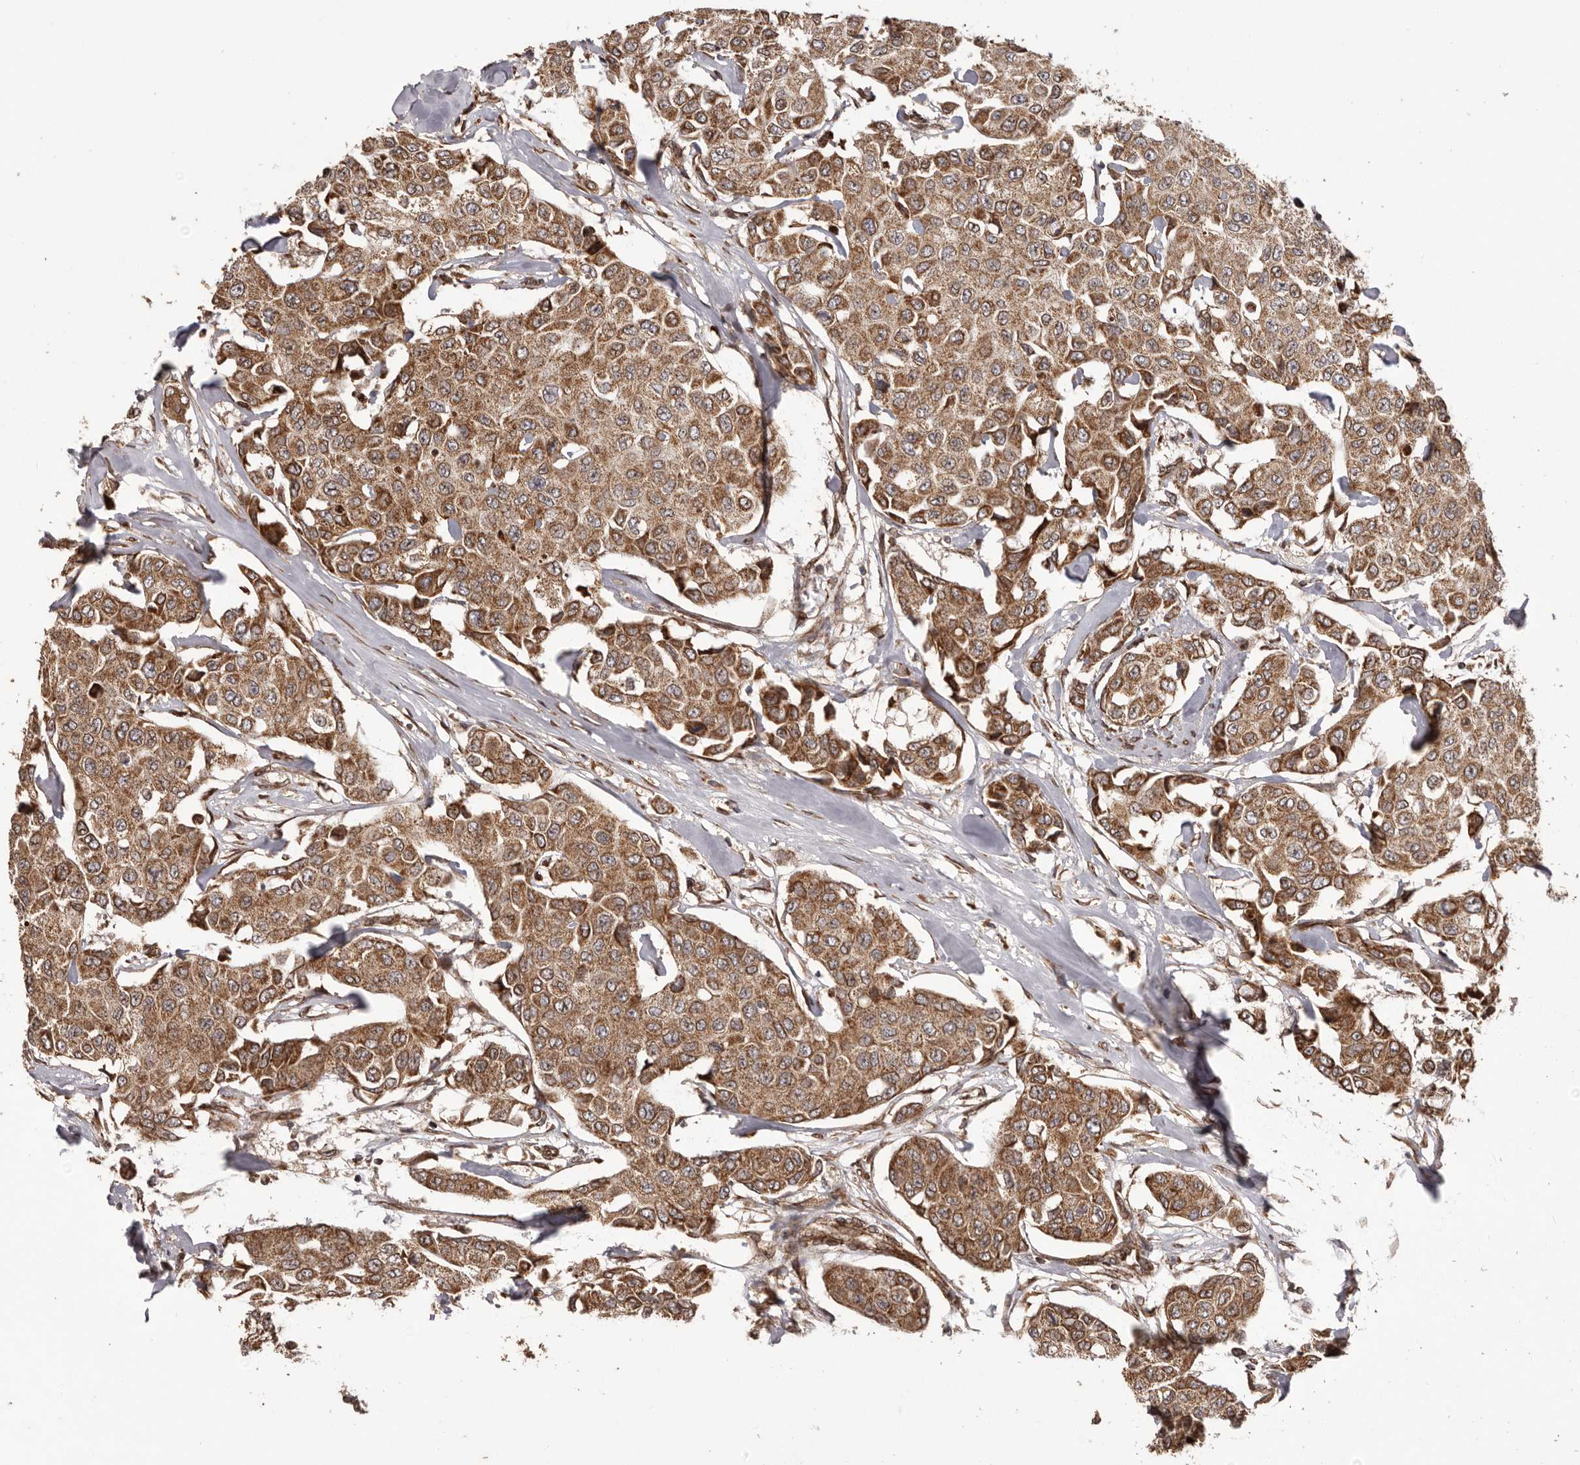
{"staining": {"intensity": "moderate", "quantity": ">75%", "location": "cytoplasmic/membranous"}, "tissue": "breast cancer", "cell_type": "Tumor cells", "image_type": "cancer", "snomed": [{"axis": "morphology", "description": "Duct carcinoma"}, {"axis": "topography", "description": "Breast"}], "caption": "A photomicrograph of human invasive ductal carcinoma (breast) stained for a protein reveals moderate cytoplasmic/membranous brown staining in tumor cells.", "gene": "CHRM2", "patient": {"sex": "female", "age": 80}}